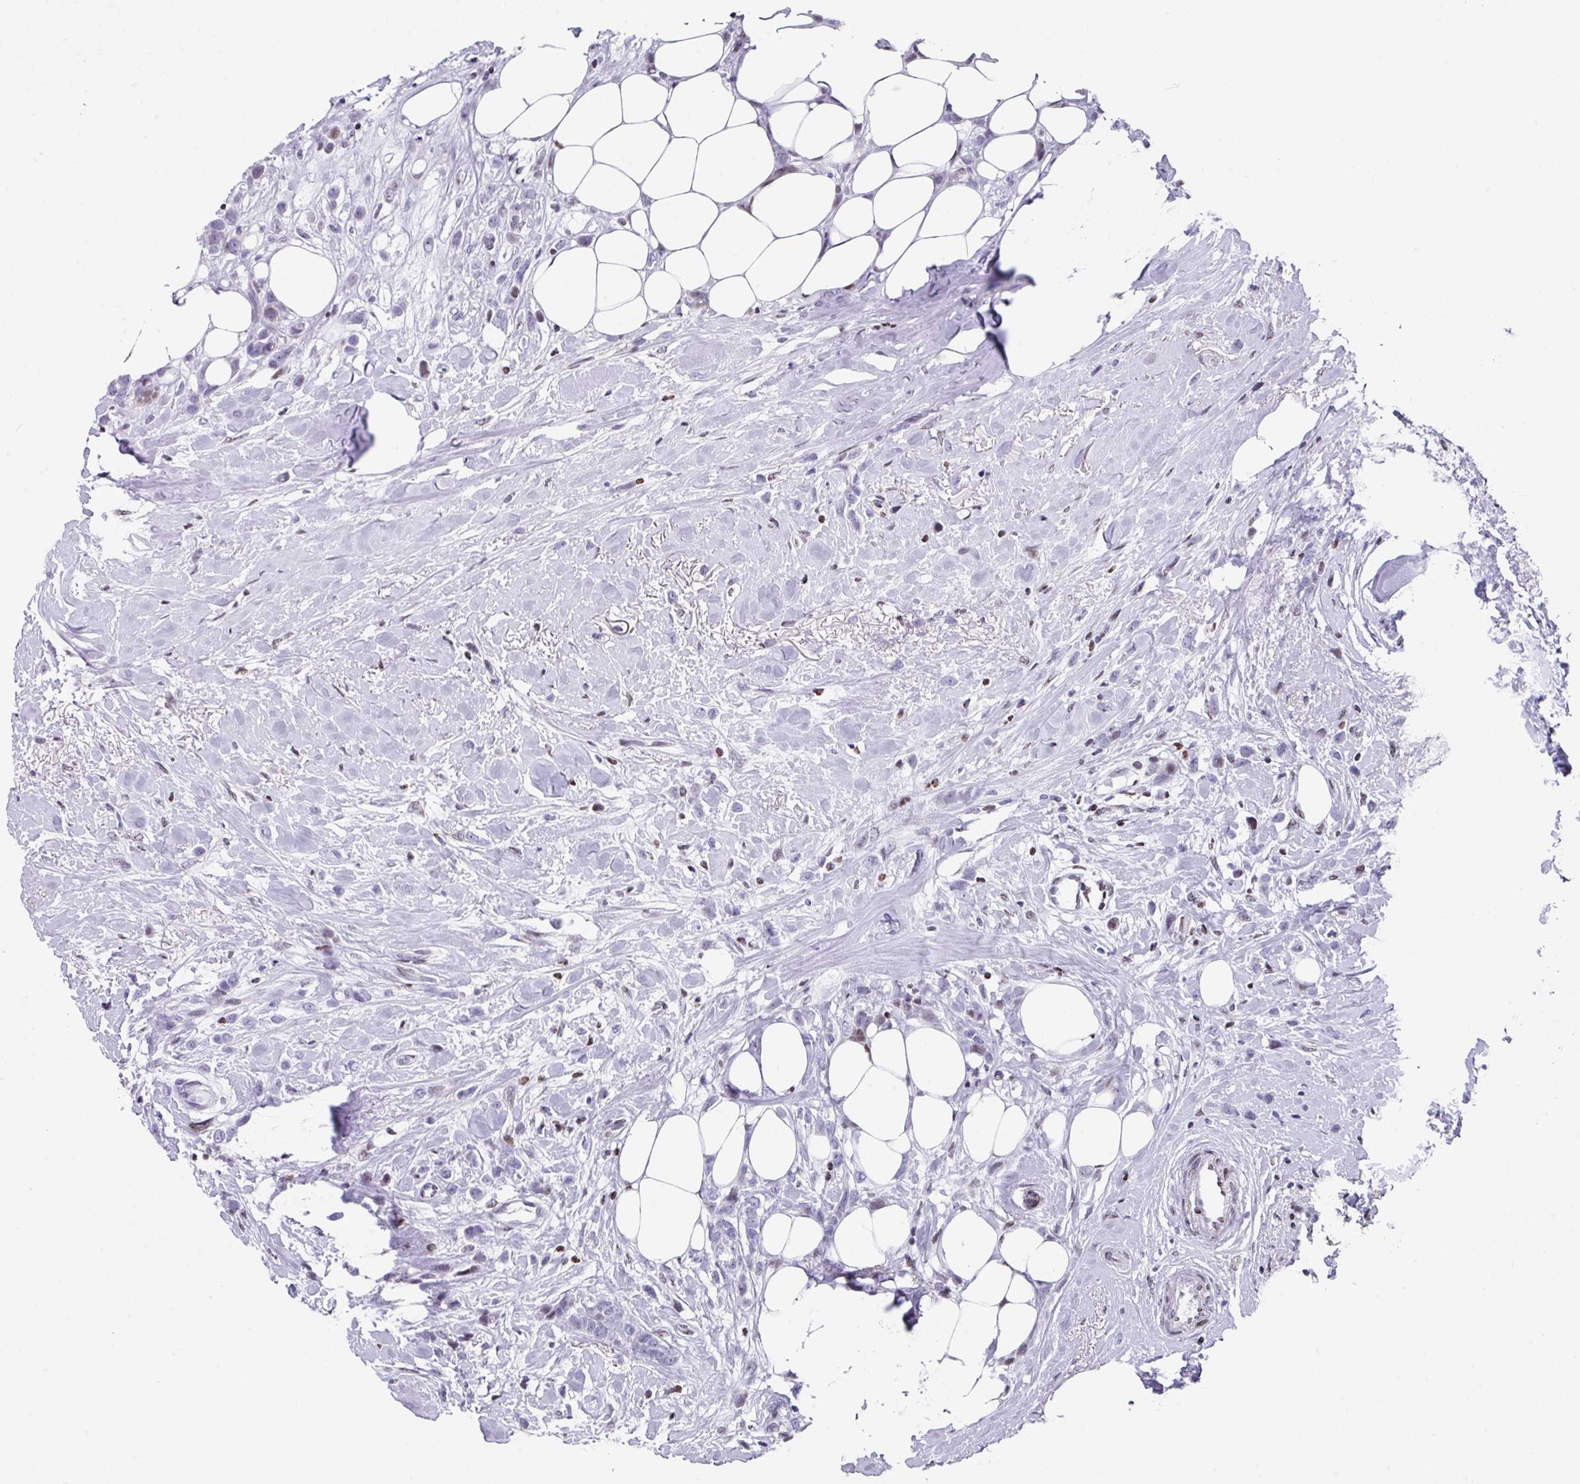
{"staining": {"intensity": "negative", "quantity": "none", "location": "none"}, "tissue": "breast cancer", "cell_type": "Tumor cells", "image_type": "cancer", "snomed": [{"axis": "morphology", "description": "Duct carcinoma"}, {"axis": "topography", "description": "Breast"}], "caption": "Immunohistochemistry (IHC) micrograph of human infiltrating ductal carcinoma (breast) stained for a protein (brown), which exhibits no staining in tumor cells.", "gene": "TCF3", "patient": {"sex": "female", "age": 80}}